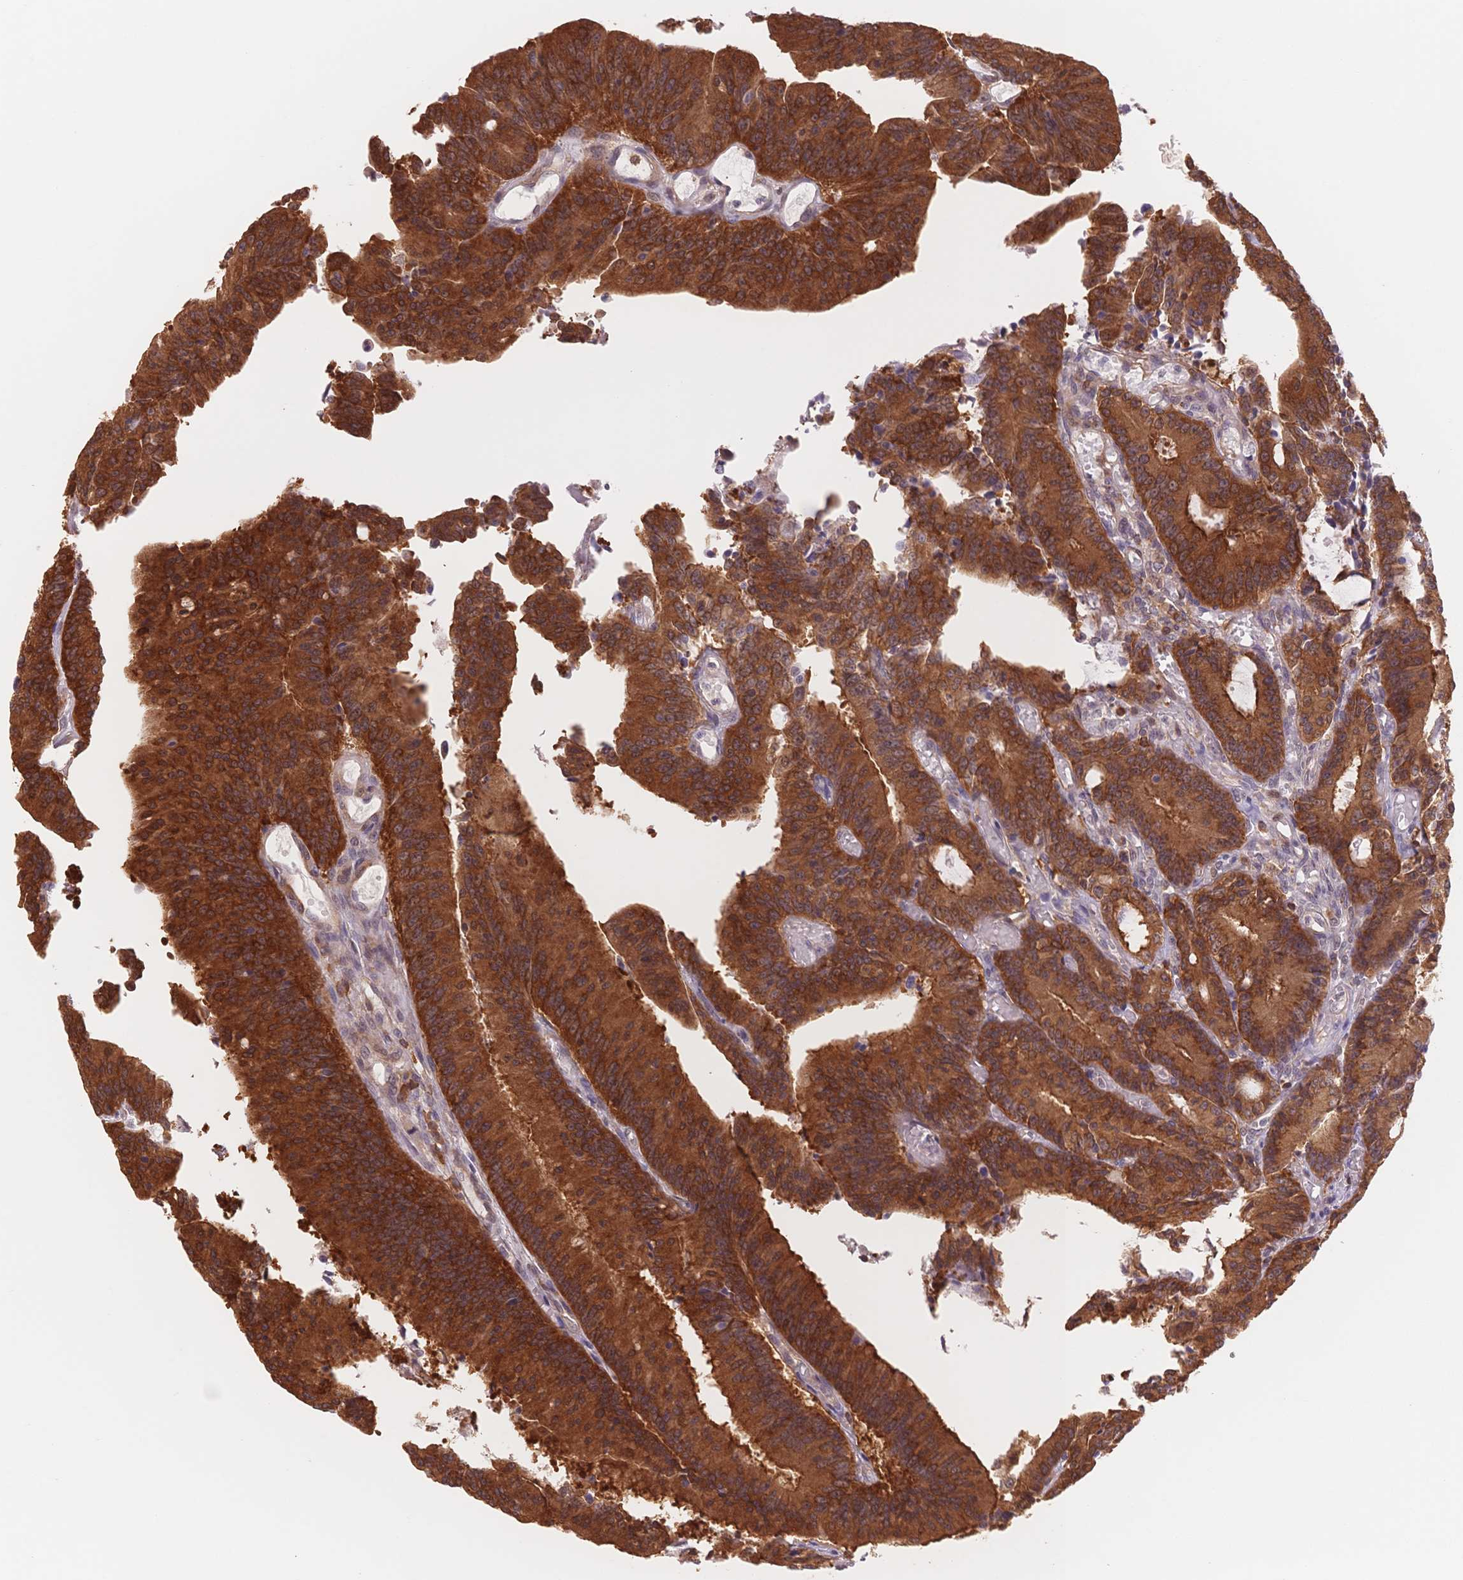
{"staining": {"intensity": "strong", "quantity": ">75%", "location": "cytoplasmic/membranous"}, "tissue": "colorectal cancer", "cell_type": "Tumor cells", "image_type": "cancer", "snomed": [{"axis": "morphology", "description": "Adenocarcinoma, NOS"}, {"axis": "topography", "description": "Colon"}], "caption": "The histopathology image reveals staining of colorectal cancer (adenocarcinoma), revealing strong cytoplasmic/membranous protein staining (brown color) within tumor cells. (Brightfield microscopy of DAB IHC at high magnification).", "gene": "STK39", "patient": {"sex": "female", "age": 78}}